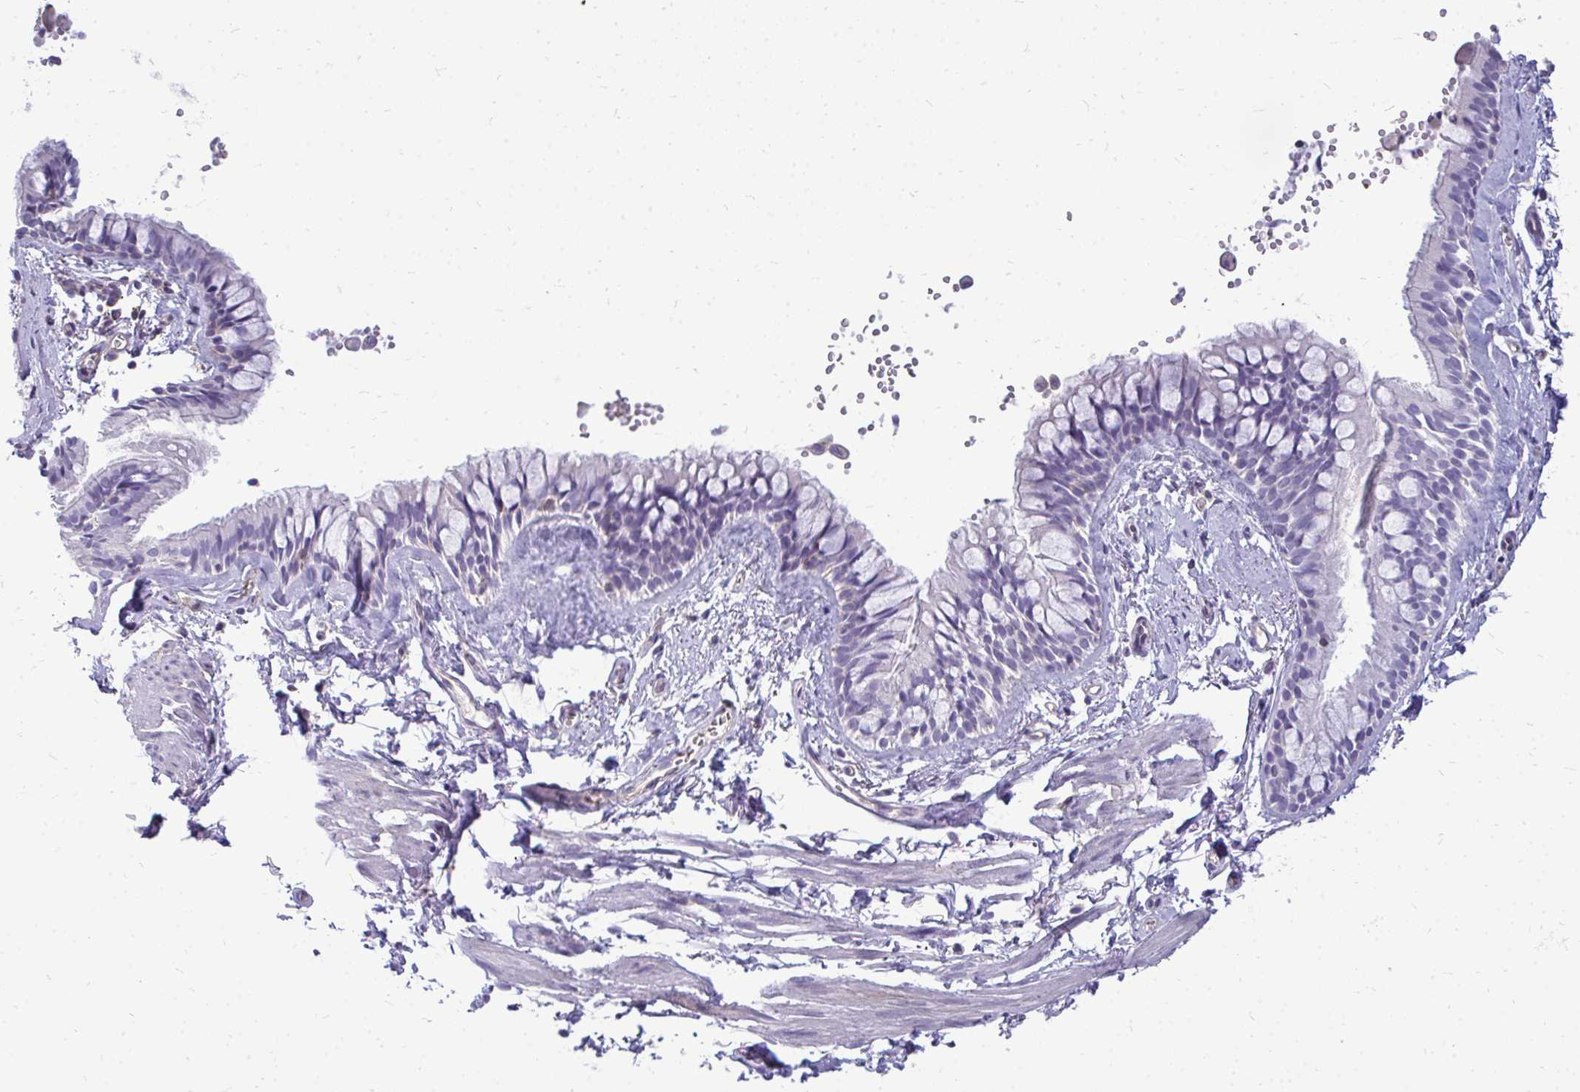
{"staining": {"intensity": "negative", "quantity": "none", "location": "none"}, "tissue": "bronchus", "cell_type": "Respiratory epithelial cells", "image_type": "normal", "snomed": [{"axis": "morphology", "description": "Normal tissue, NOS"}, {"axis": "topography", "description": "Bronchus"}], "caption": "Respiratory epithelial cells are negative for brown protein staining in unremarkable bronchus.", "gene": "FABP3", "patient": {"sex": "female", "age": 59}}